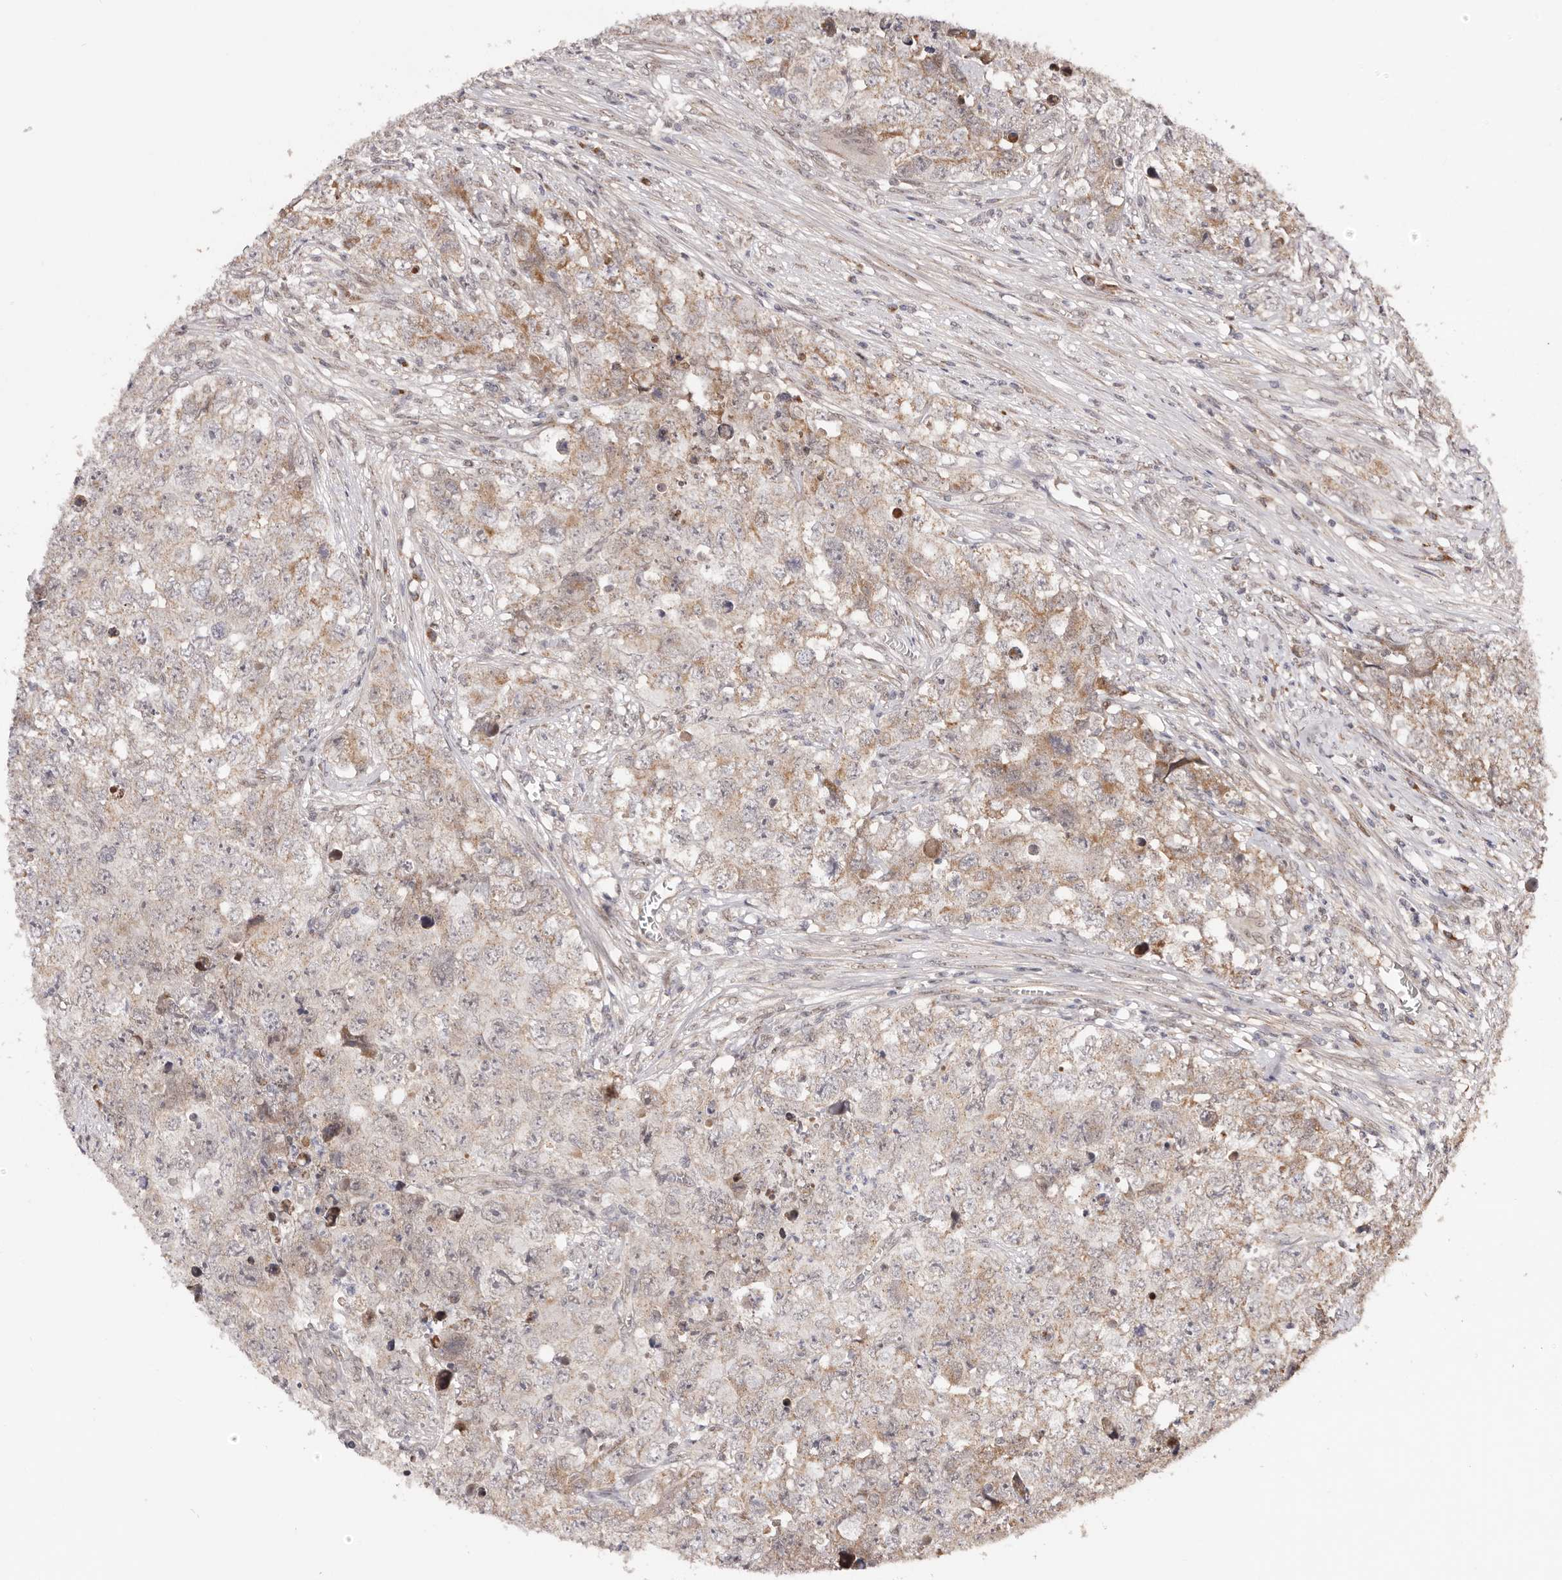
{"staining": {"intensity": "weak", "quantity": ">75%", "location": "cytoplasmic/membranous"}, "tissue": "testis cancer", "cell_type": "Tumor cells", "image_type": "cancer", "snomed": [{"axis": "morphology", "description": "Seminoma, NOS"}, {"axis": "morphology", "description": "Carcinoma, Embryonal, NOS"}, {"axis": "topography", "description": "Testis"}], "caption": "Protein analysis of testis cancer (embryonal carcinoma) tissue demonstrates weak cytoplasmic/membranous positivity in about >75% of tumor cells.", "gene": "EGR3", "patient": {"sex": "male", "age": 43}}